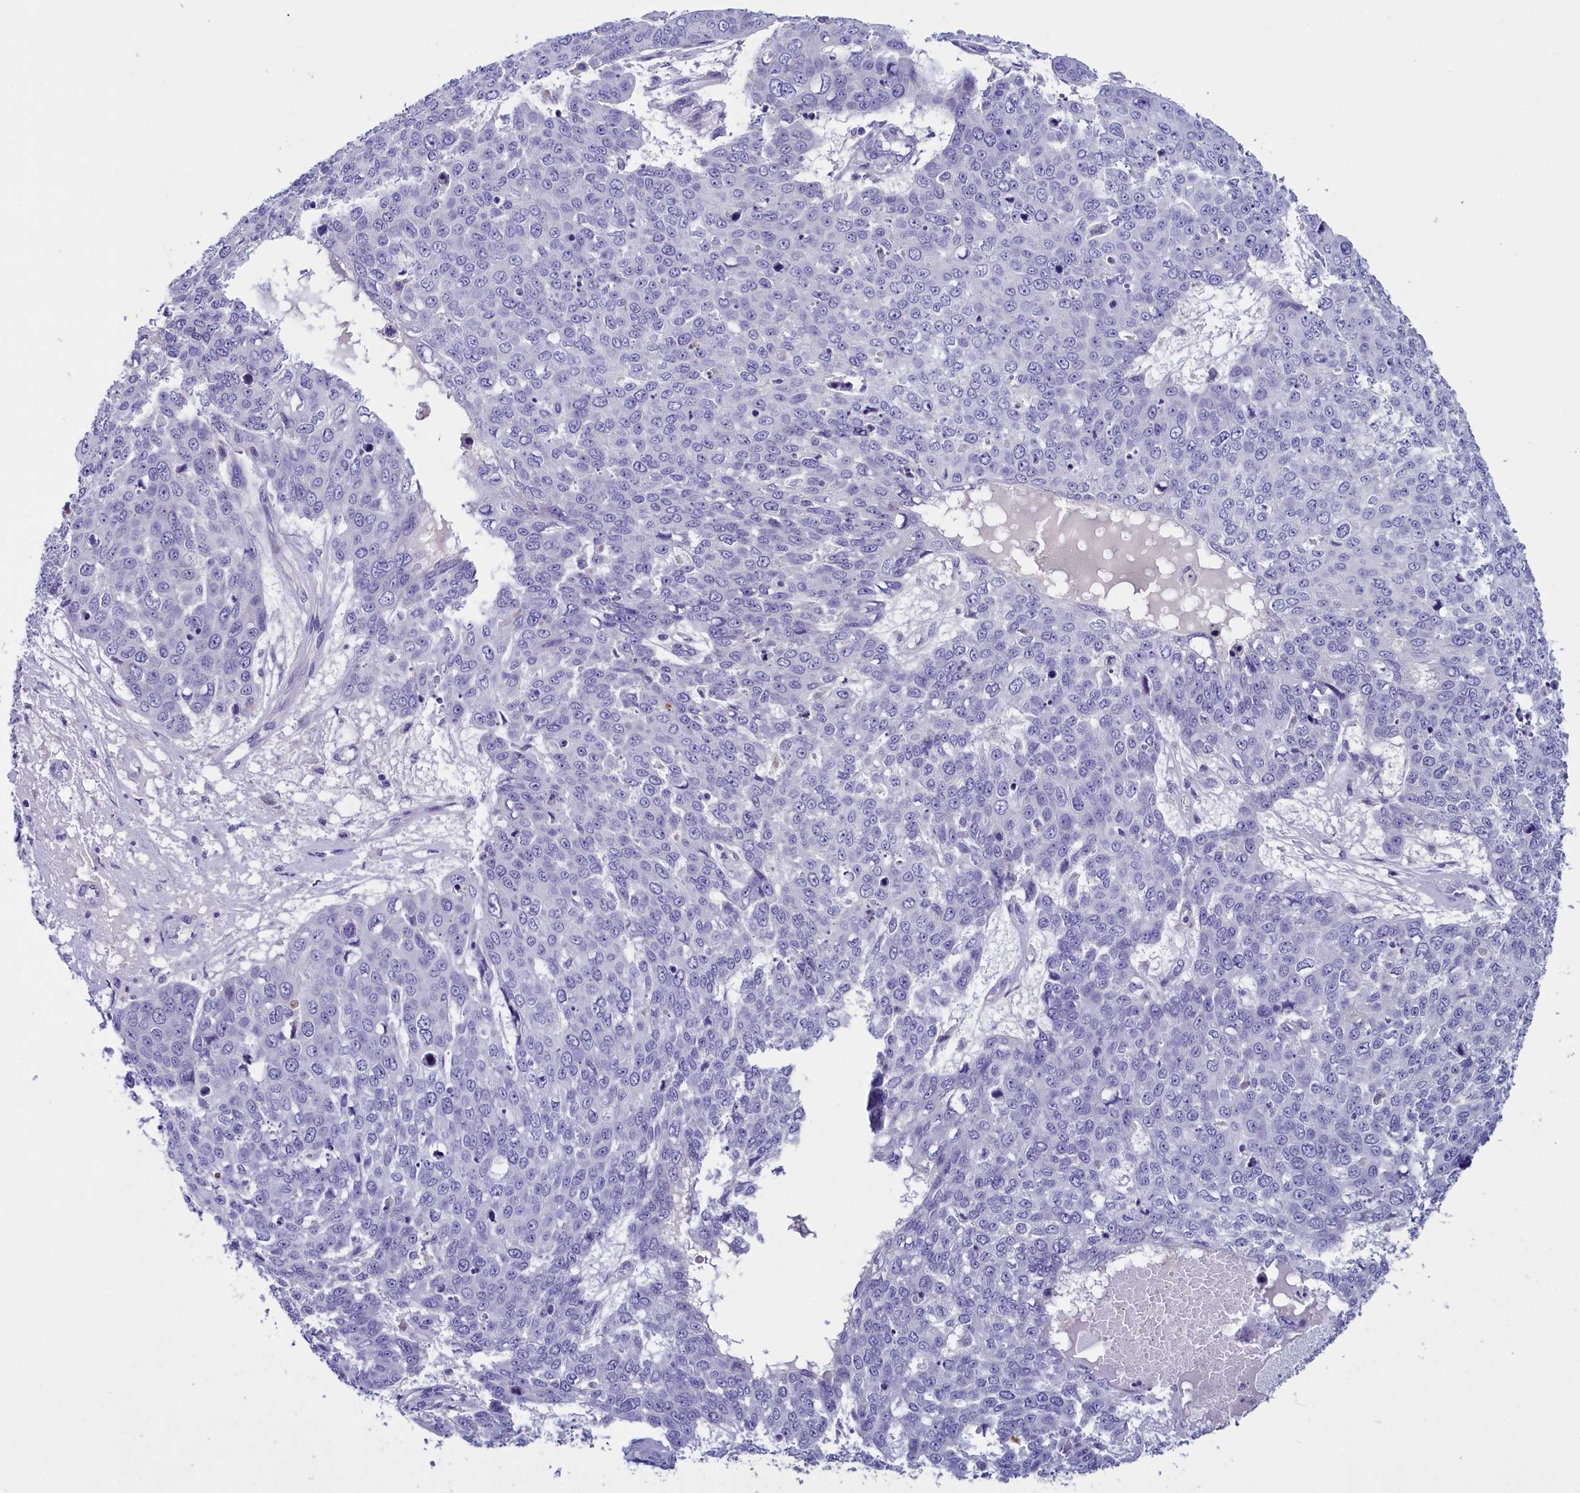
{"staining": {"intensity": "negative", "quantity": "none", "location": "none"}, "tissue": "skin cancer", "cell_type": "Tumor cells", "image_type": "cancer", "snomed": [{"axis": "morphology", "description": "Normal tissue, NOS"}, {"axis": "morphology", "description": "Squamous cell carcinoma, NOS"}, {"axis": "topography", "description": "Skin"}], "caption": "Immunohistochemistry (IHC) of human skin cancer (squamous cell carcinoma) demonstrates no staining in tumor cells. (DAB (3,3'-diaminobenzidine) immunohistochemistry, high magnification).", "gene": "RTTN", "patient": {"sex": "male", "age": 72}}